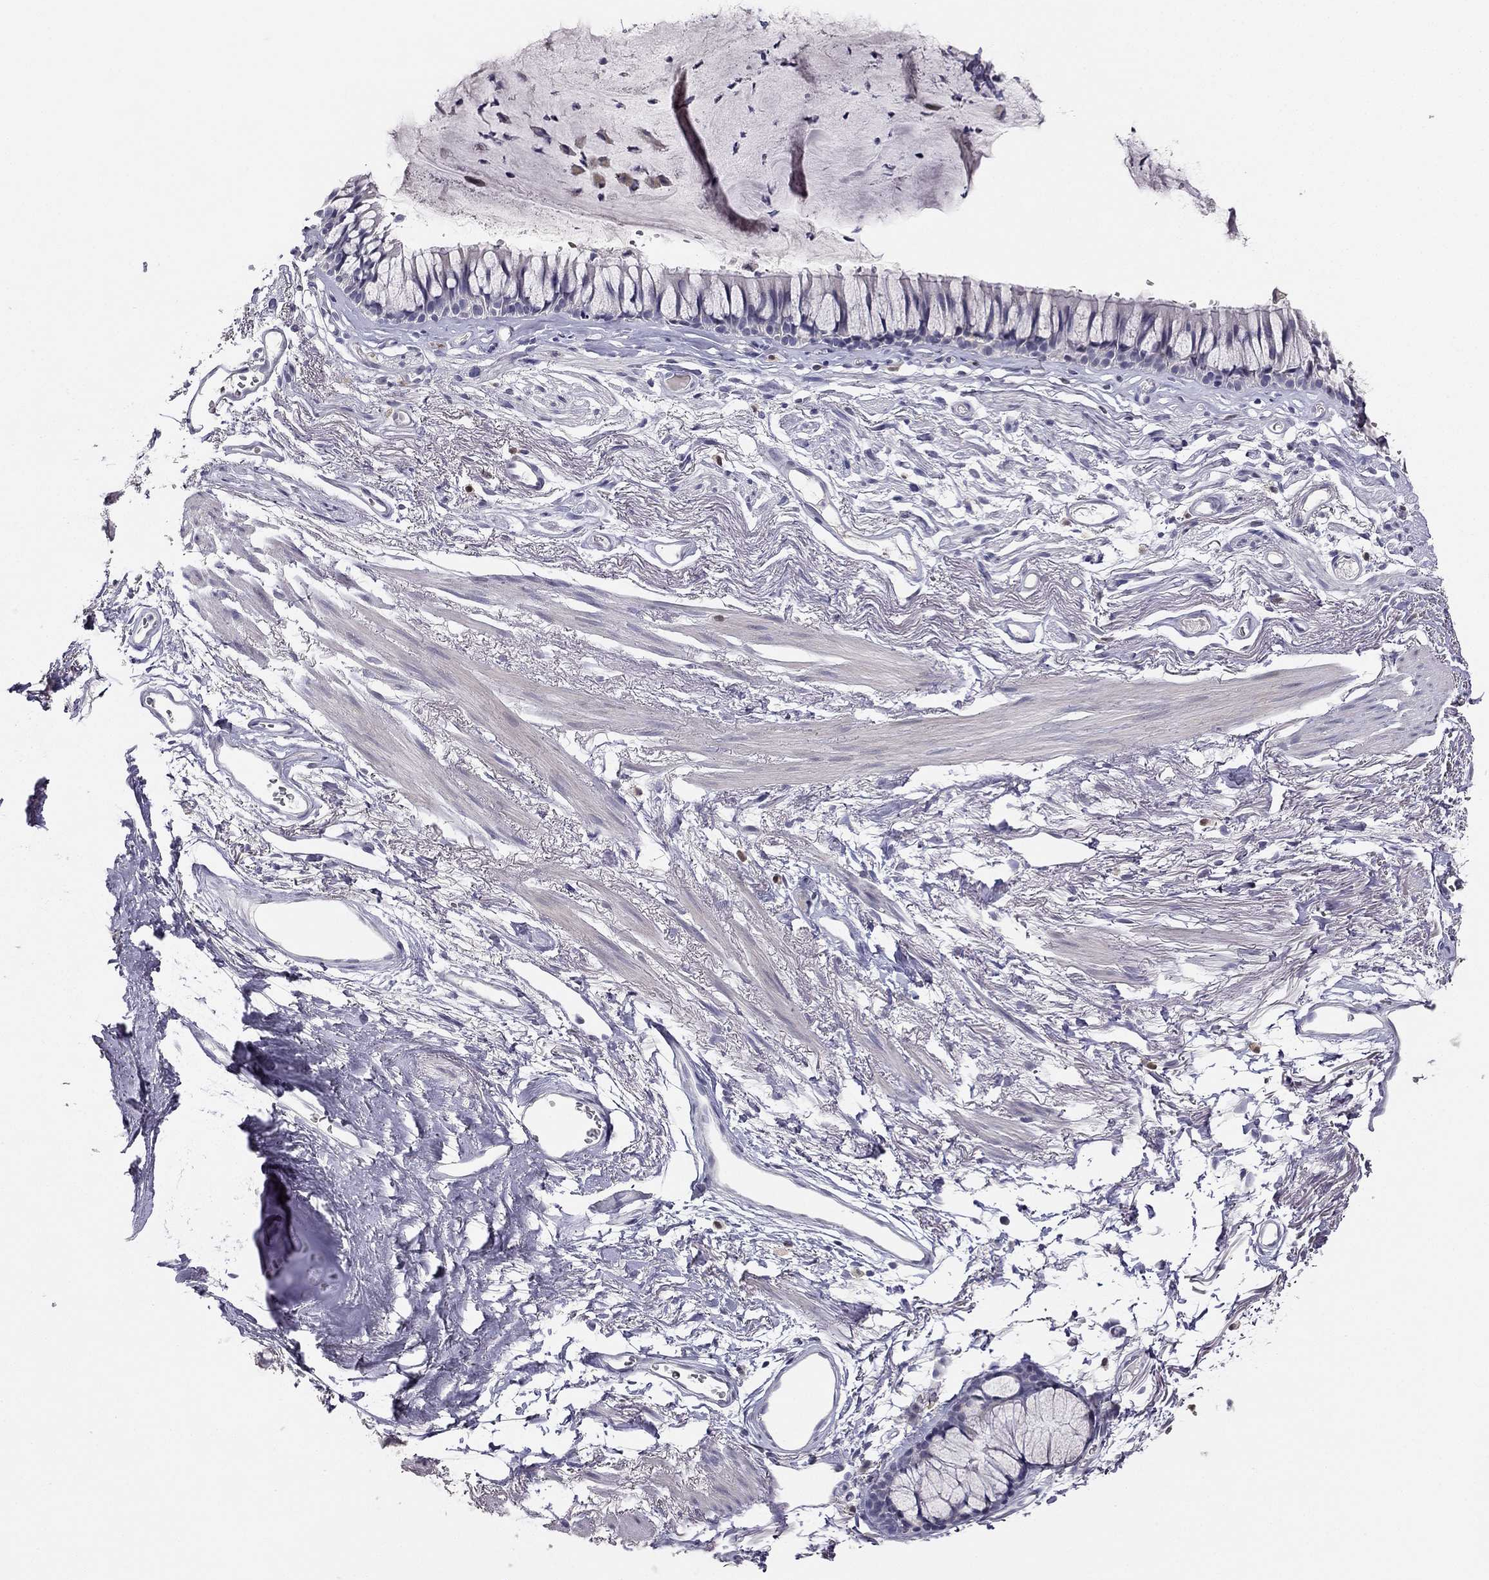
{"staining": {"intensity": "negative", "quantity": "none", "location": "none"}, "tissue": "adipose tissue", "cell_type": "Adipocytes", "image_type": "normal", "snomed": [{"axis": "morphology", "description": "Normal tissue, NOS"}, {"axis": "topography", "description": "Cartilage tissue"}, {"axis": "topography", "description": "Bronchus"}], "caption": "Micrograph shows no protein positivity in adipocytes of benign adipose tissue. Brightfield microscopy of IHC stained with DAB (3,3'-diaminobenzidine) (brown) and hematoxylin (blue), captured at high magnification.", "gene": "CALB2", "patient": {"sex": "female", "age": 79}}